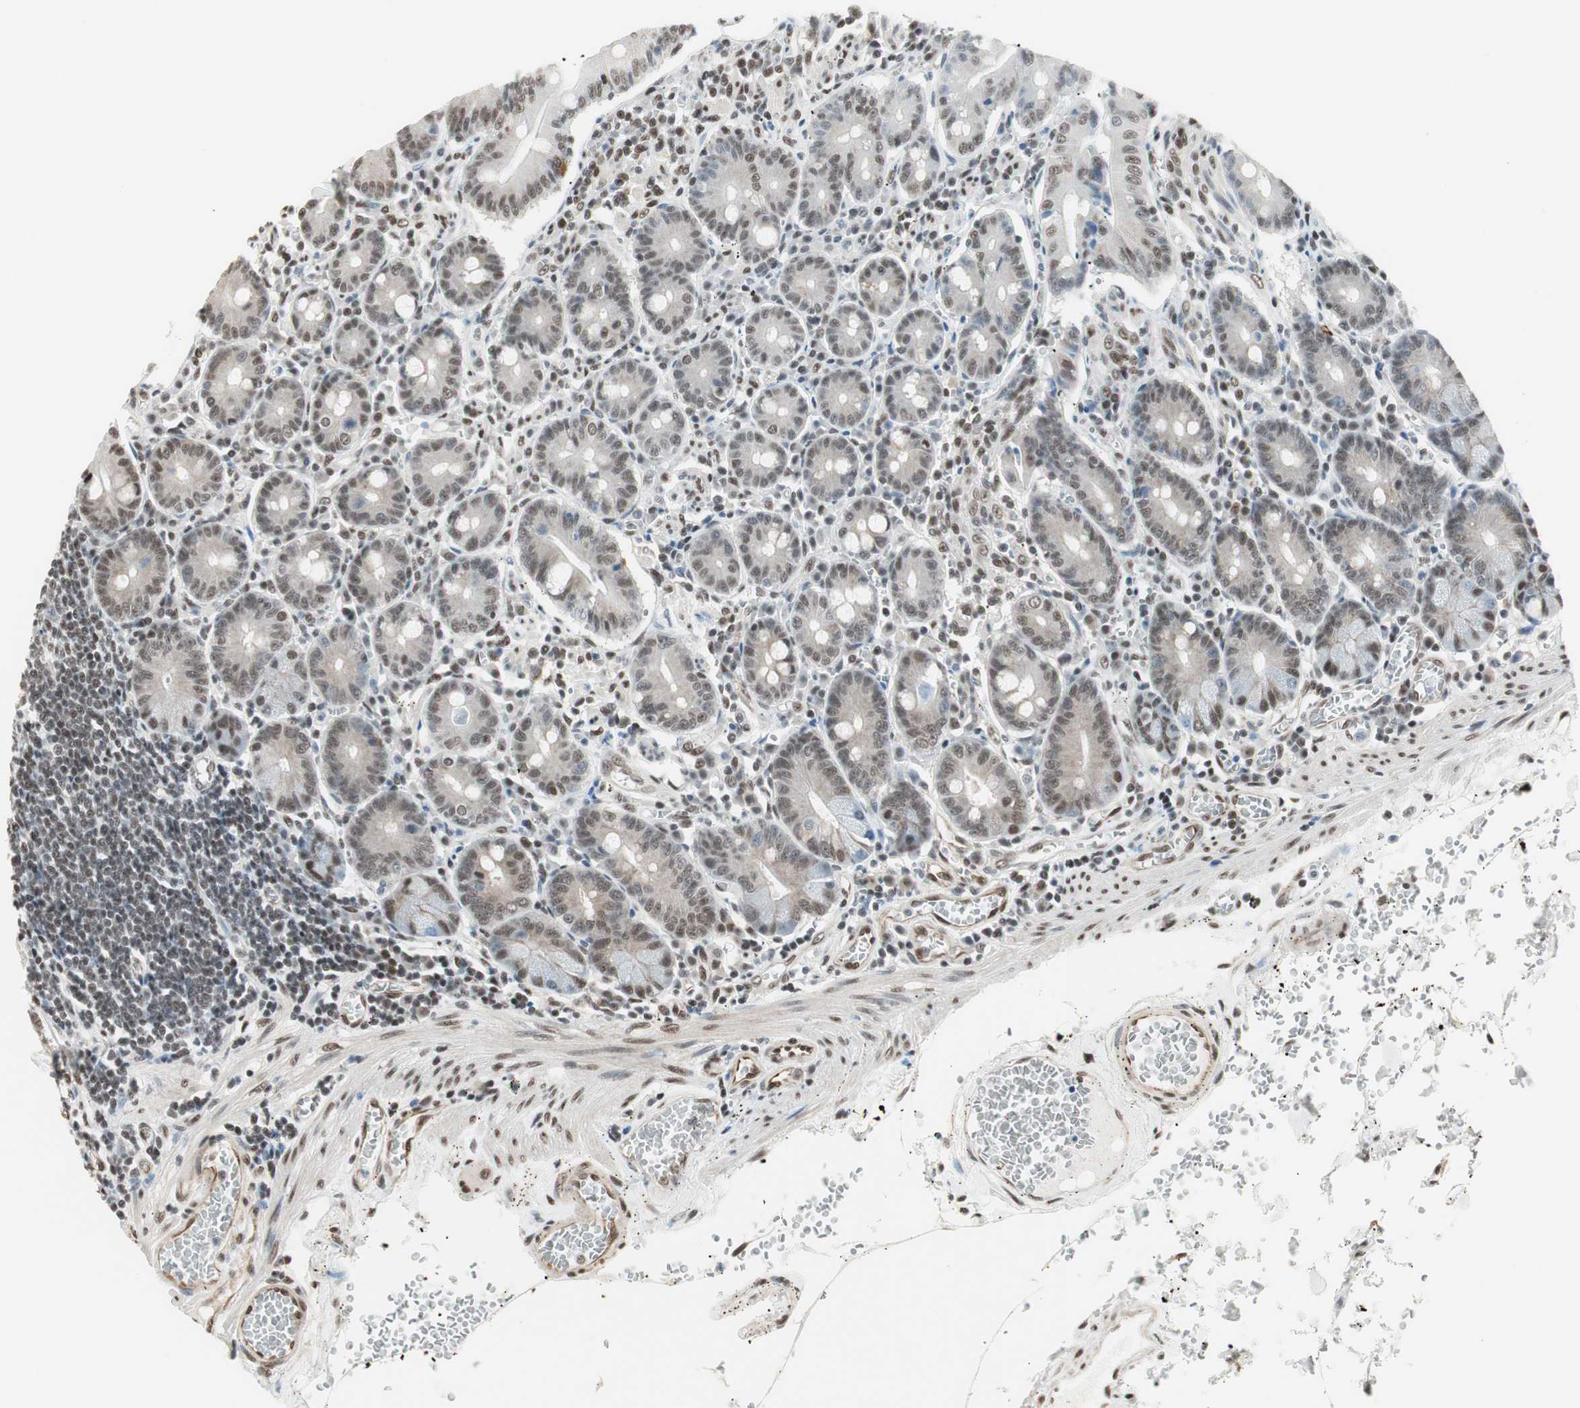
{"staining": {"intensity": "moderate", "quantity": ">75%", "location": "cytoplasmic/membranous,nuclear"}, "tissue": "small intestine", "cell_type": "Glandular cells", "image_type": "normal", "snomed": [{"axis": "morphology", "description": "Normal tissue, NOS"}, {"axis": "topography", "description": "Small intestine"}], "caption": "IHC micrograph of unremarkable small intestine: small intestine stained using immunohistochemistry shows medium levels of moderate protein expression localized specifically in the cytoplasmic/membranous,nuclear of glandular cells, appearing as a cytoplasmic/membranous,nuclear brown color.", "gene": "ZBTB17", "patient": {"sex": "male", "age": 71}}